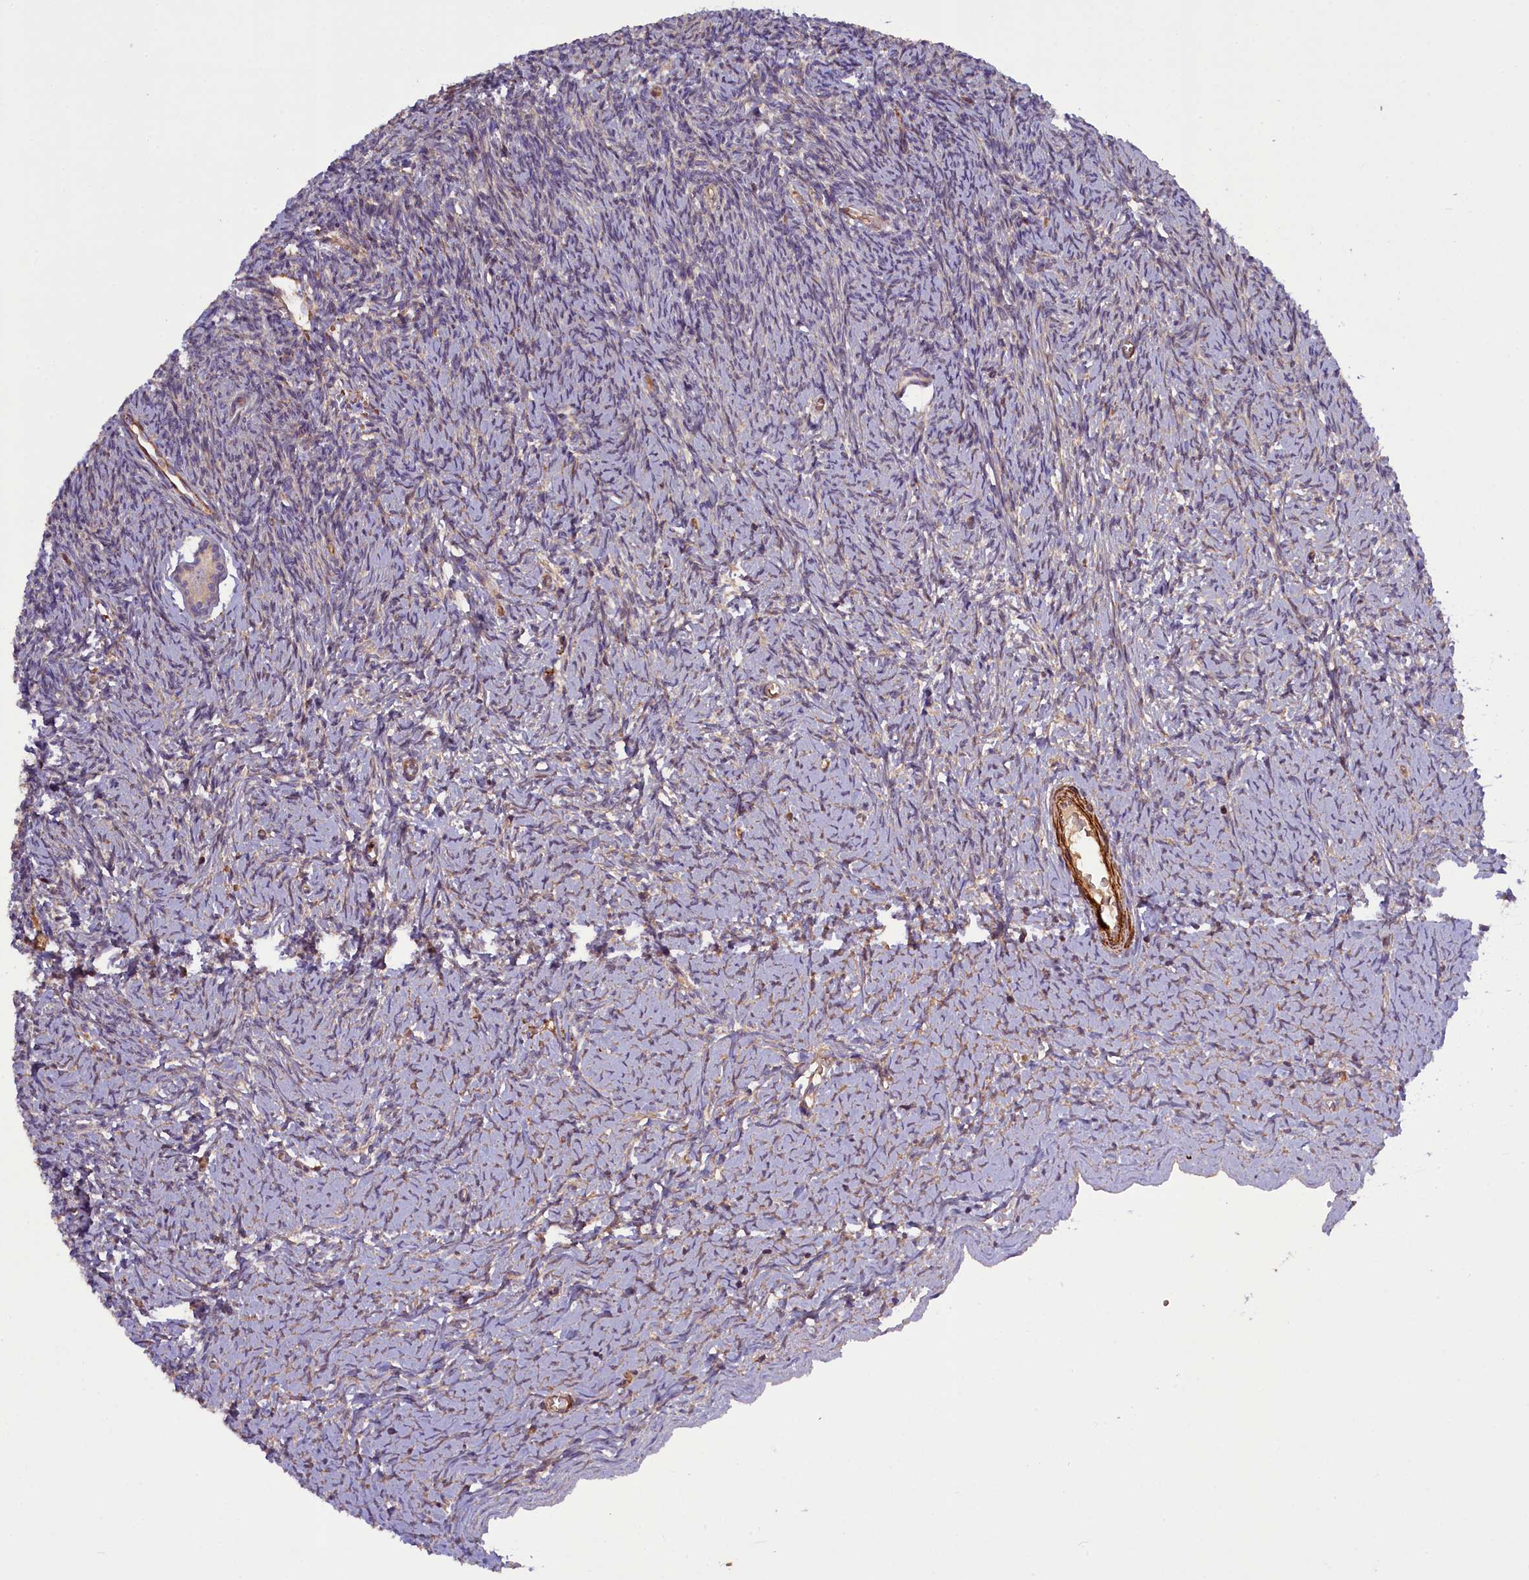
{"staining": {"intensity": "negative", "quantity": "none", "location": "none"}, "tissue": "ovary", "cell_type": "Ovarian stroma cells", "image_type": "normal", "snomed": [{"axis": "morphology", "description": "Normal tissue, NOS"}, {"axis": "topography", "description": "Ovary"}], "caption": "This image is of normal ovary stained with IHC to label a protein in brown with the nuclei are counter-stained blue. There is no staining in ovarian stroma cells.", "gene": "FUZ", "patient": {"sex": "female", "age": 39}}